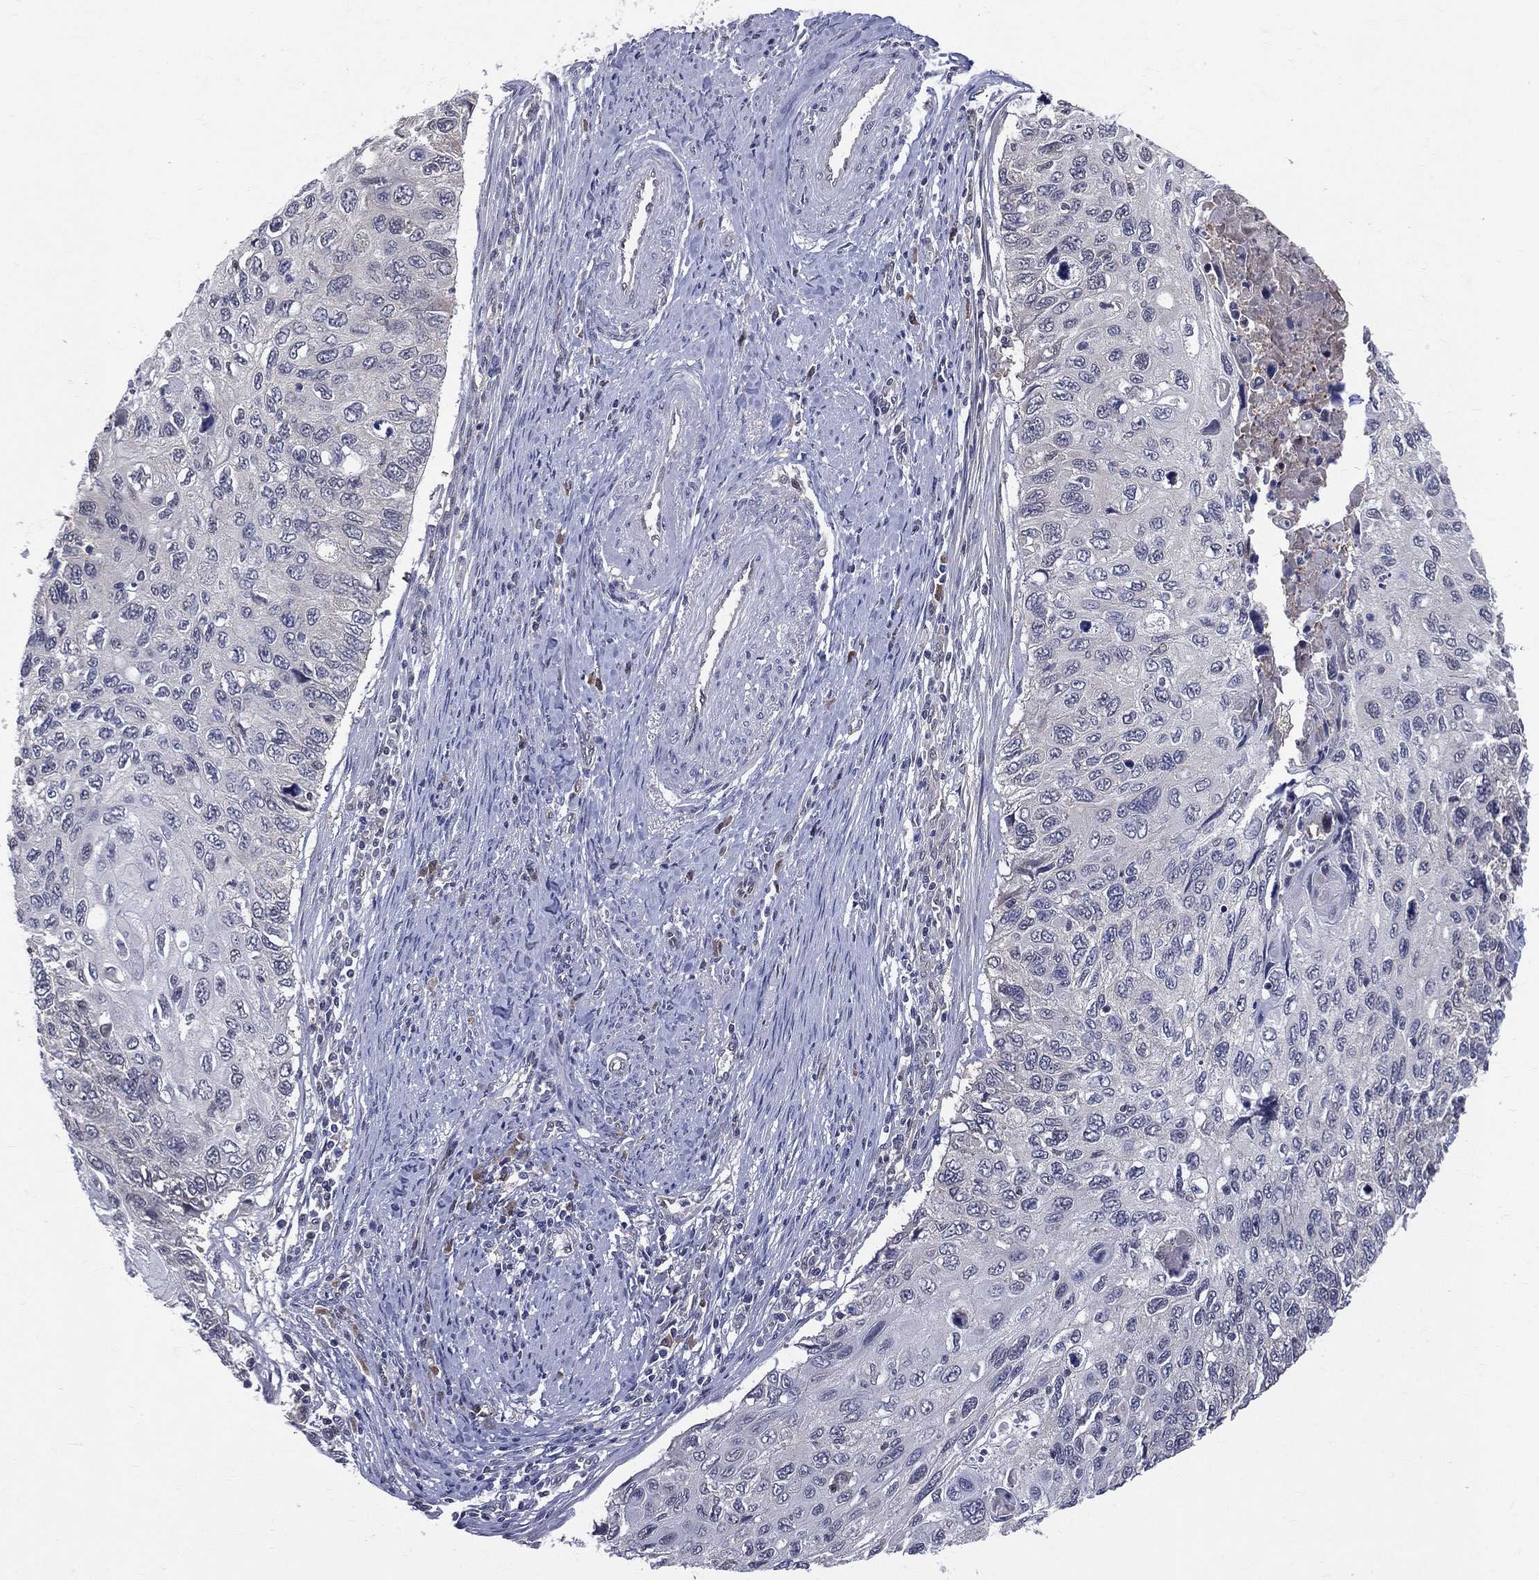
{"staining": {"intensity": "negative", "quantity": "none", "location": "none"}, "tissue": "cervical cancer", "cell_type": "Tumor cells", "image_type": "cancer", "snomed": [{"axis": "morphology", "description": "Squamous cell carcinoma, NOS"}, {"axis": "topography", "description": "Cervix"}], "caption": "Histopathology image shows no protein expression in tumor cells of cervical squamous cell carcinoma tissue.", "gene": "DLG4", "patient": {"sex": "female", "age": 70}}